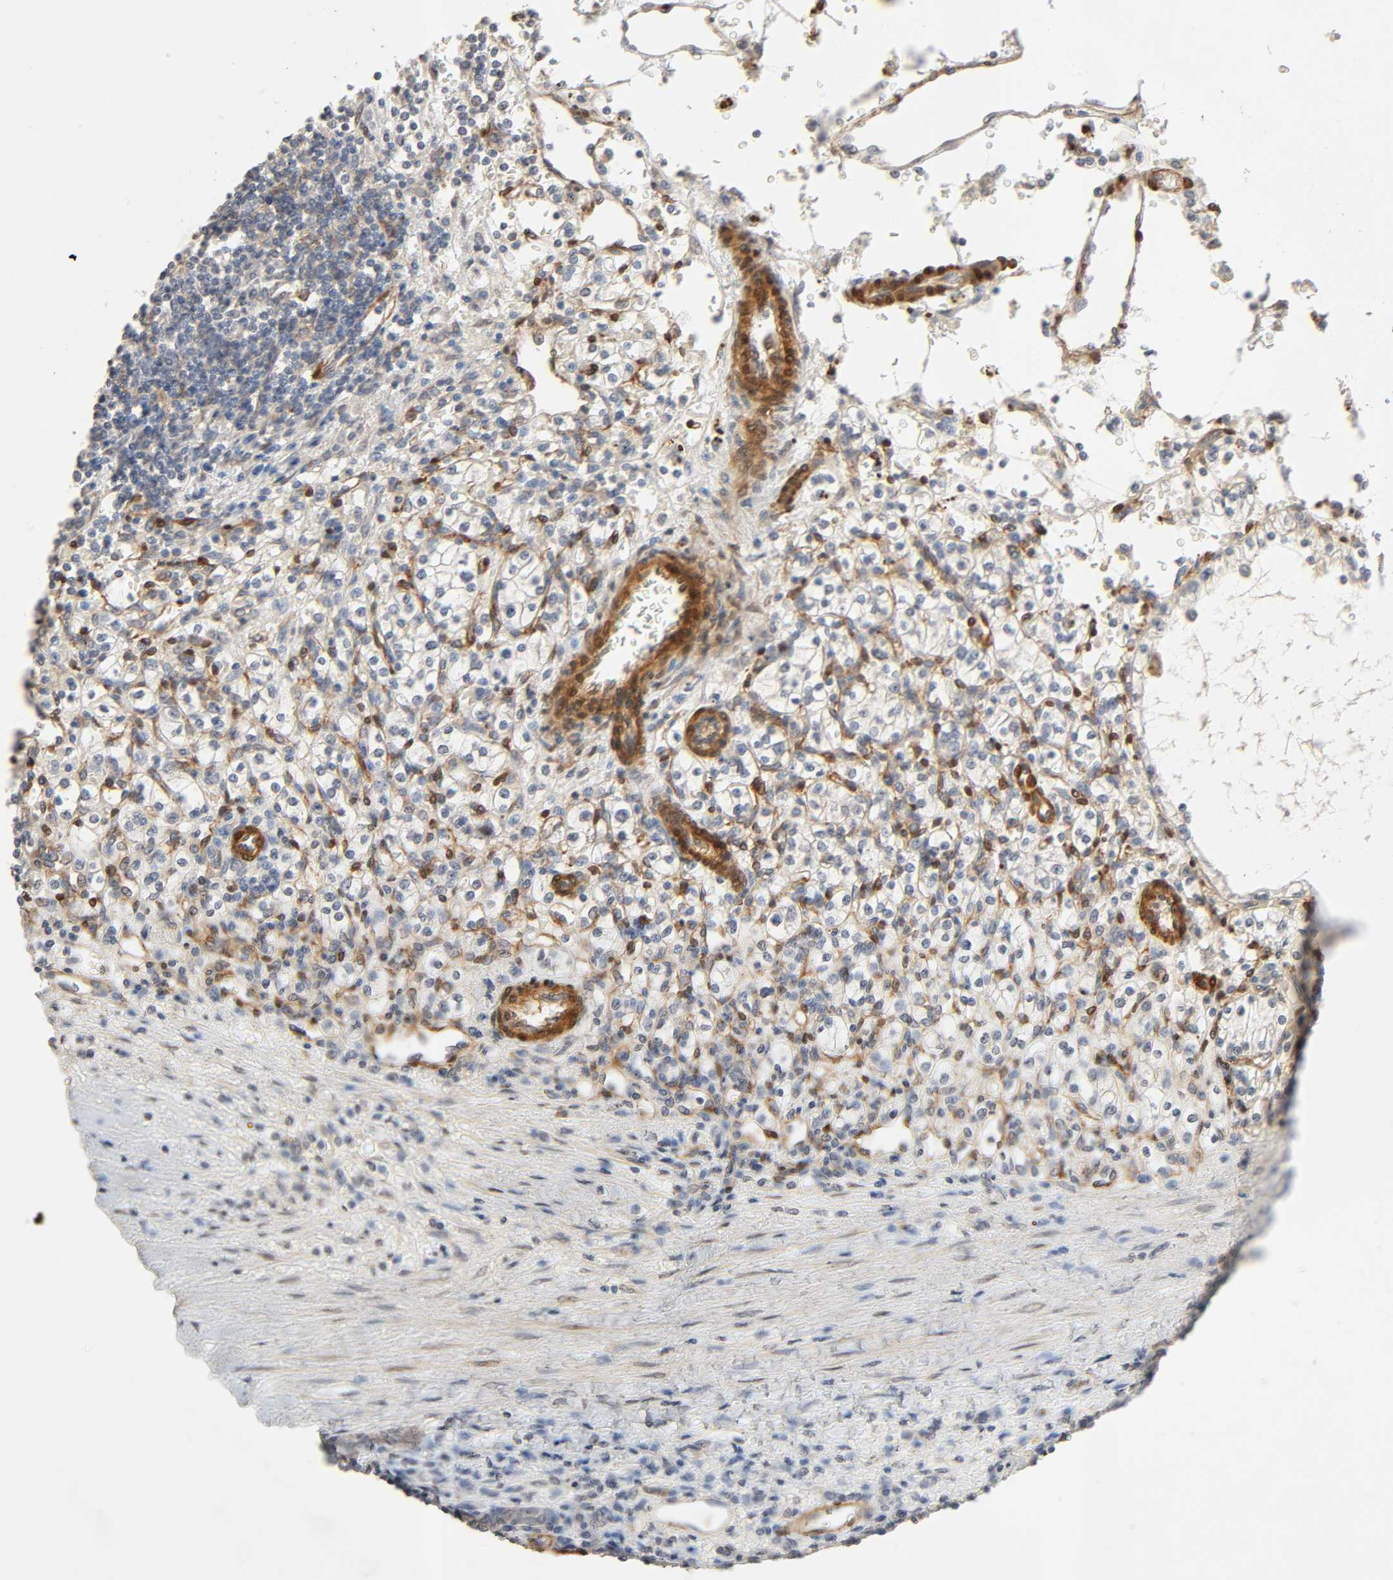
{"staining": {"intensity": "weak", "quantity": "25%-75%", "location": "cytoplasmic/membranous"}, "tissue": "renal cancer", "cell_type": "Tumor cells", "image_type": "cancer", "snomed": [{"axis": "morphology", "description": "Normal tissue, NOS"}, {"axis": "morphology", "description": "Adenocarcinoma, NOS"}, {"axis": "topography", "description": "Kidney"}], "caption": "Renal cancer (adenocarcinoma) stained with DAB (3,3'-diaminobenzidine) immunohistochemistry demonstrates low levels of weak cytoplasmic/membranous staining in about 25%-75% of tumor cells.", "gene": "PTK2", "patient": {"sex": "female", "age": 55}}